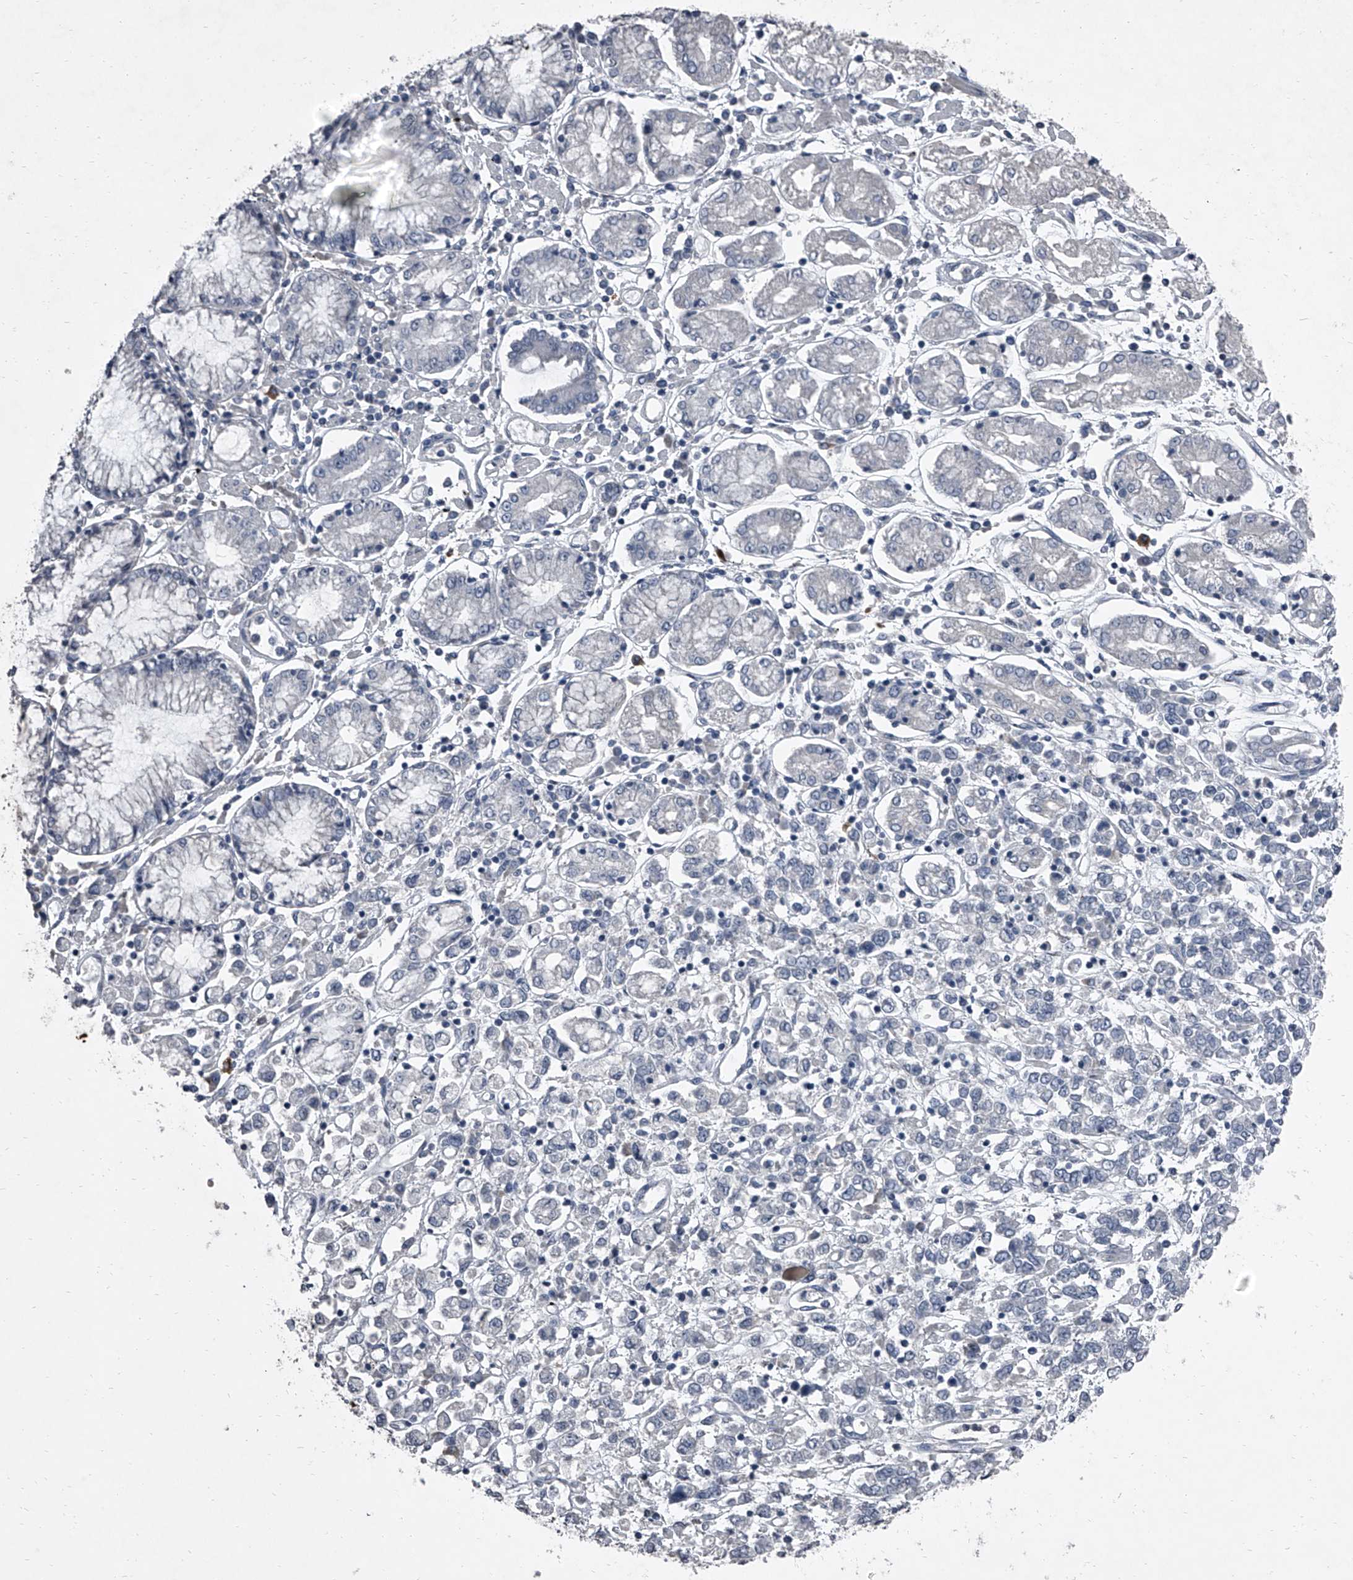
{"staining": {"intensity": "negative", "quantity": "none", "location": "none"}, "tissue": "stomach cancer", "cell_type": "Tumor cells", "image_type": "cancer", "snomed": [{"axis": "morphology", "description": "Adenocarcinoma, NOS"}, {"axis": "topography", "description": "Stomach"}], "caption": "Protein analysis of stomach cancer displays no significant positivity in tumor cells.", "gene": "HEPHL1", "patient": {"sex": "female", "age": 76}}